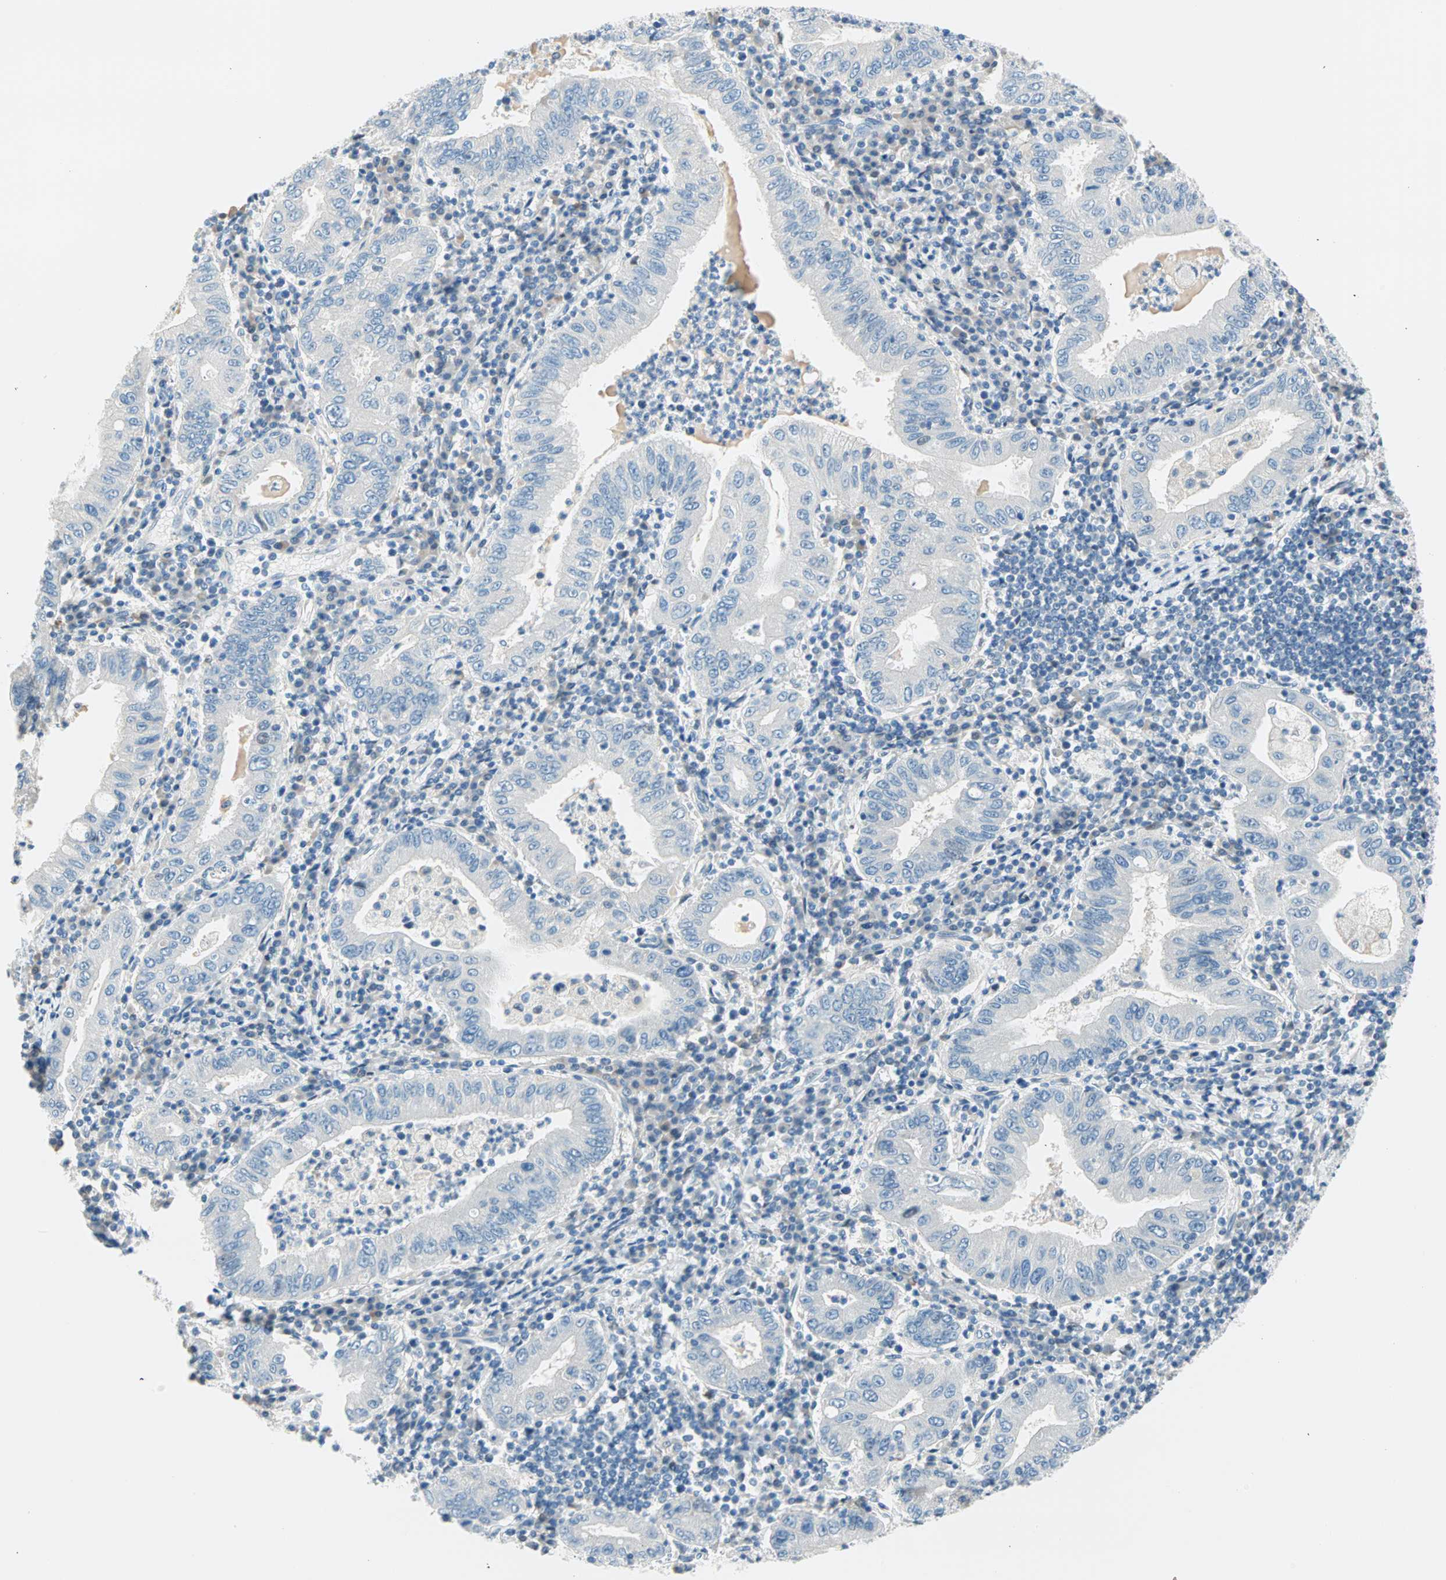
{"staining": {"intensity": "negative", "quantity": "none", "location": "none"}, "tissue": "stomach cancer", "cell_type": "Tumor cells", "image_type": "cancer", "snomed": [{"axis": "morphology", "description": "Normal tissue, NOS"}, {"axis": "morphology", "description": "Adenocarcinoma, NOS"}, {"axis": "topography", "description": "Esophagus"}, {"axis": "topography", "description": "Stomach, upper"}, {"axis": "topography", "description": "Peripheral nerve tissue"}], "caption": "Image shows no protein staining in tumor cells of stomach cancer (adenocarcinoma) tissue.", "gene": "TMEM163", "patient": {"sex": "male", "age": 62}}